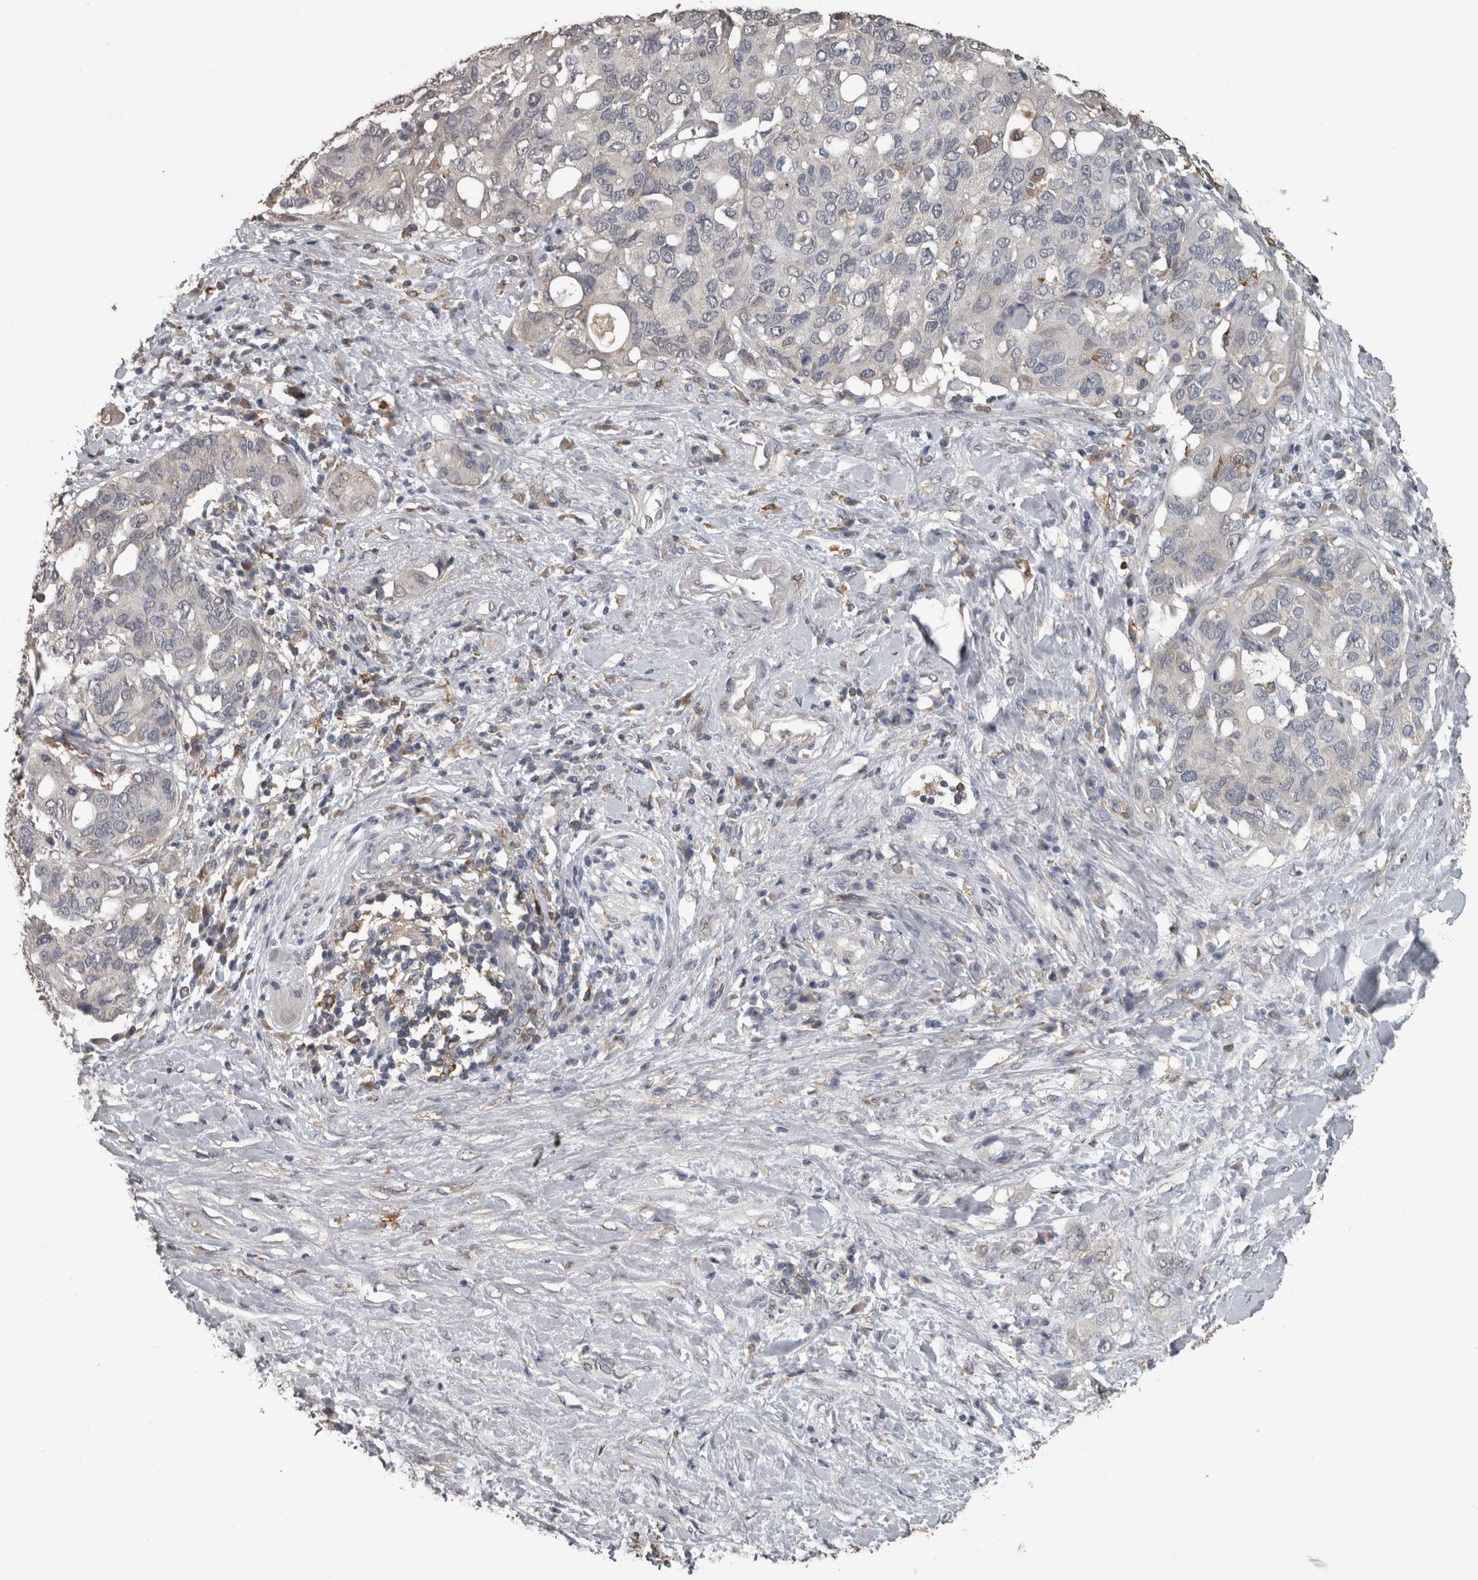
{"staining": {"intensity": "negative", "quantity": "none", "location": "none"}, "tissue": "pancreatic cancer", "cell_type": "Tumor cells", "image_type": "cancer", "snomed": [{"axis": "morphology", "description": "Adenocarcinoma, NOS"}, {"axis": "topography", "description": "Pancreas"}], "caption": "Tumor cells show no significant staining in pancreatic cancer.", "gene": "PIK3AP1", "patient": {"sex": "female", "age": 56}}